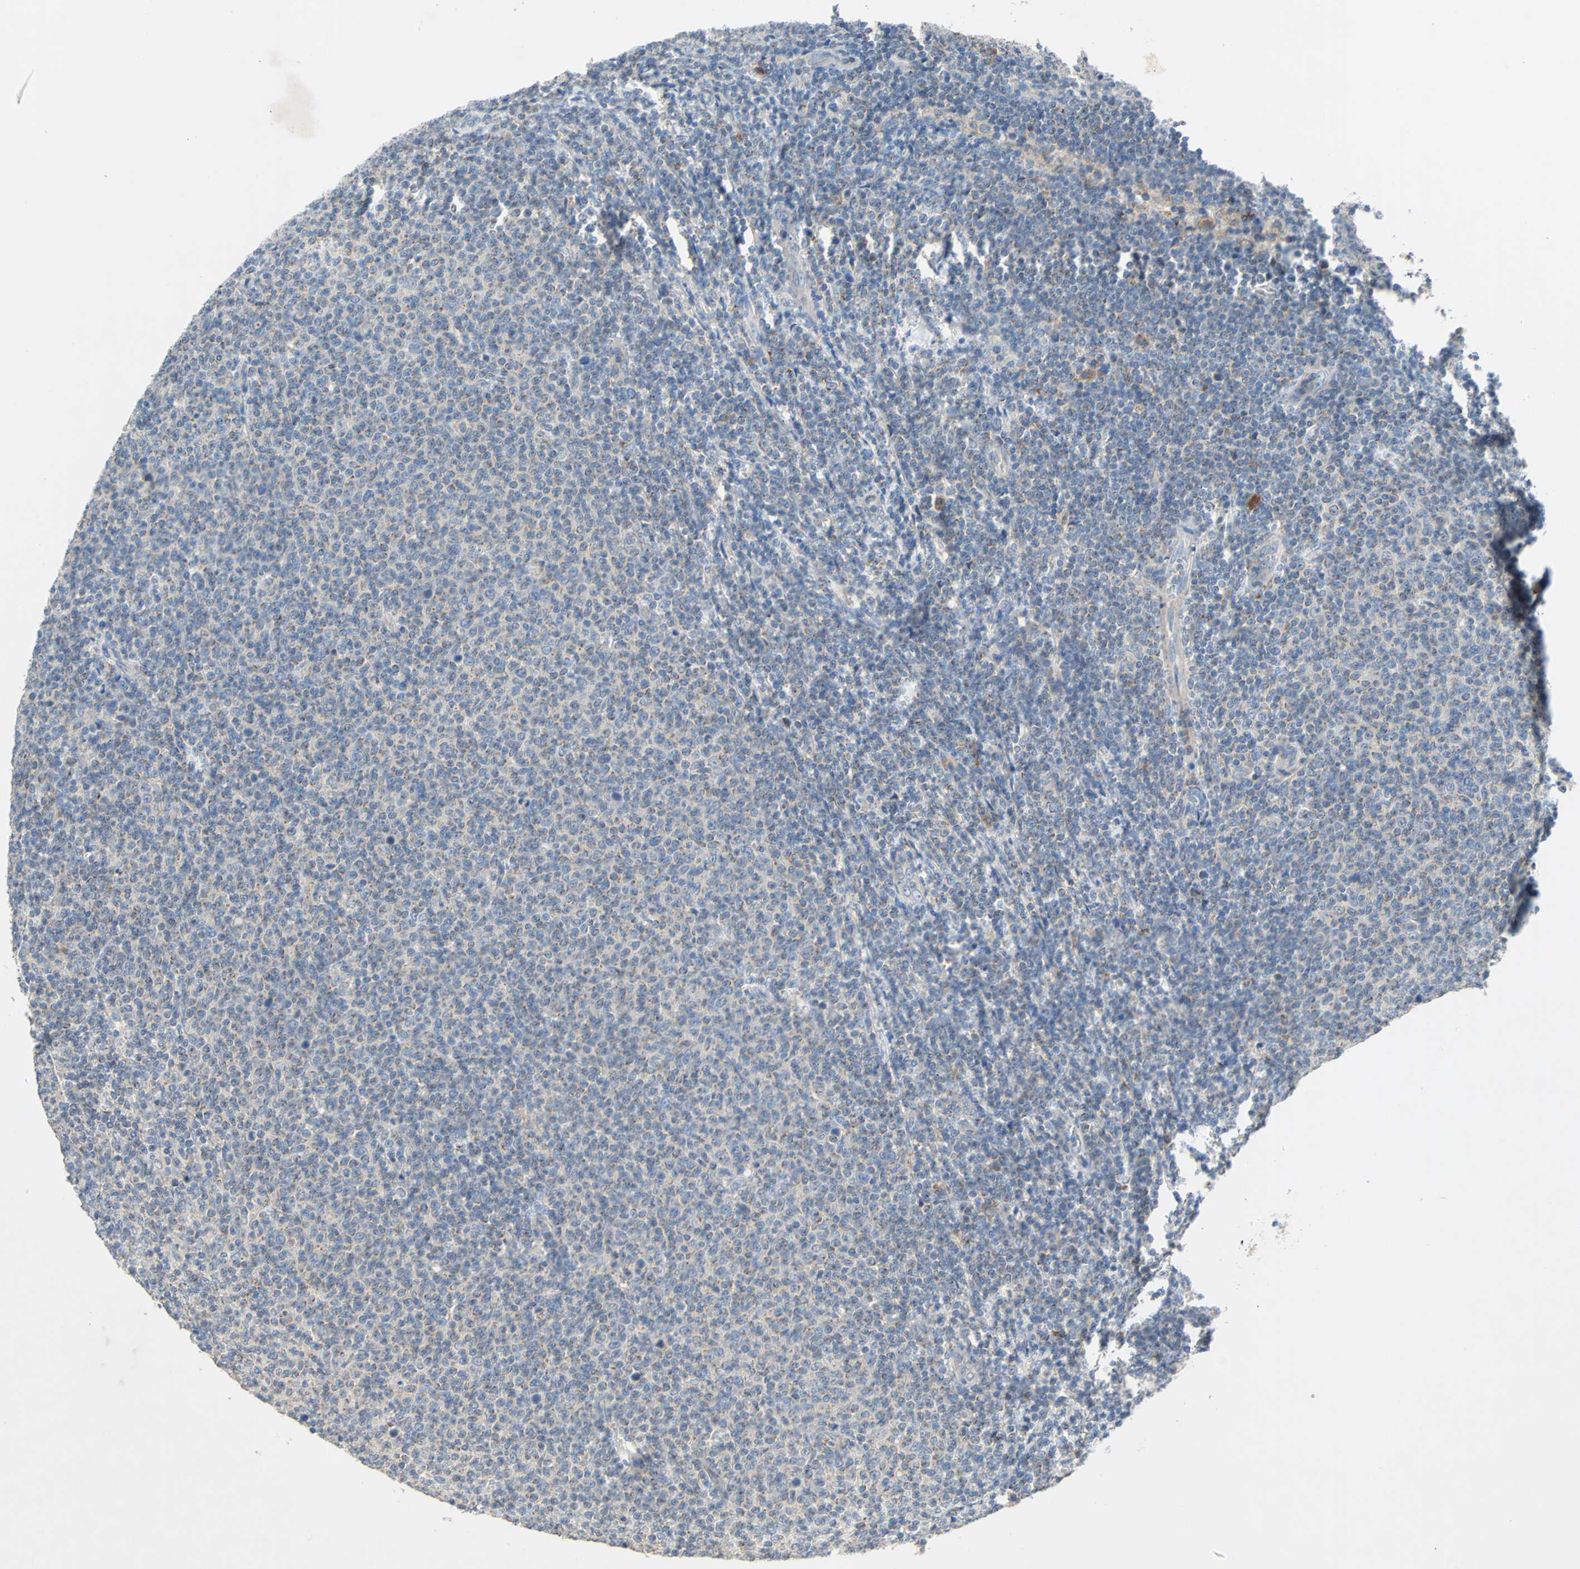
{"staining": {"intensity": "weak", "quantity": "25%-75%", "location": "cytoplasmic/membranous"}, "tissue": "lymphoma", "cell_type": "Tumor cells", "image_type": "cancer", "snomed": [{"axis": "morphology", "description": "Malignant lymphoma, non-Hodgkin's type, Low grade"}, {"axis": "topography", "description": "Lymph node"}], "caption": "This is an image of immunohistochemistry staining of lymphoma, which shows weak staining in the cytoplasmic/membranous of tumor cells.", "gene": "XYLT1", "patient": {"sex": "male", "age": 66}}